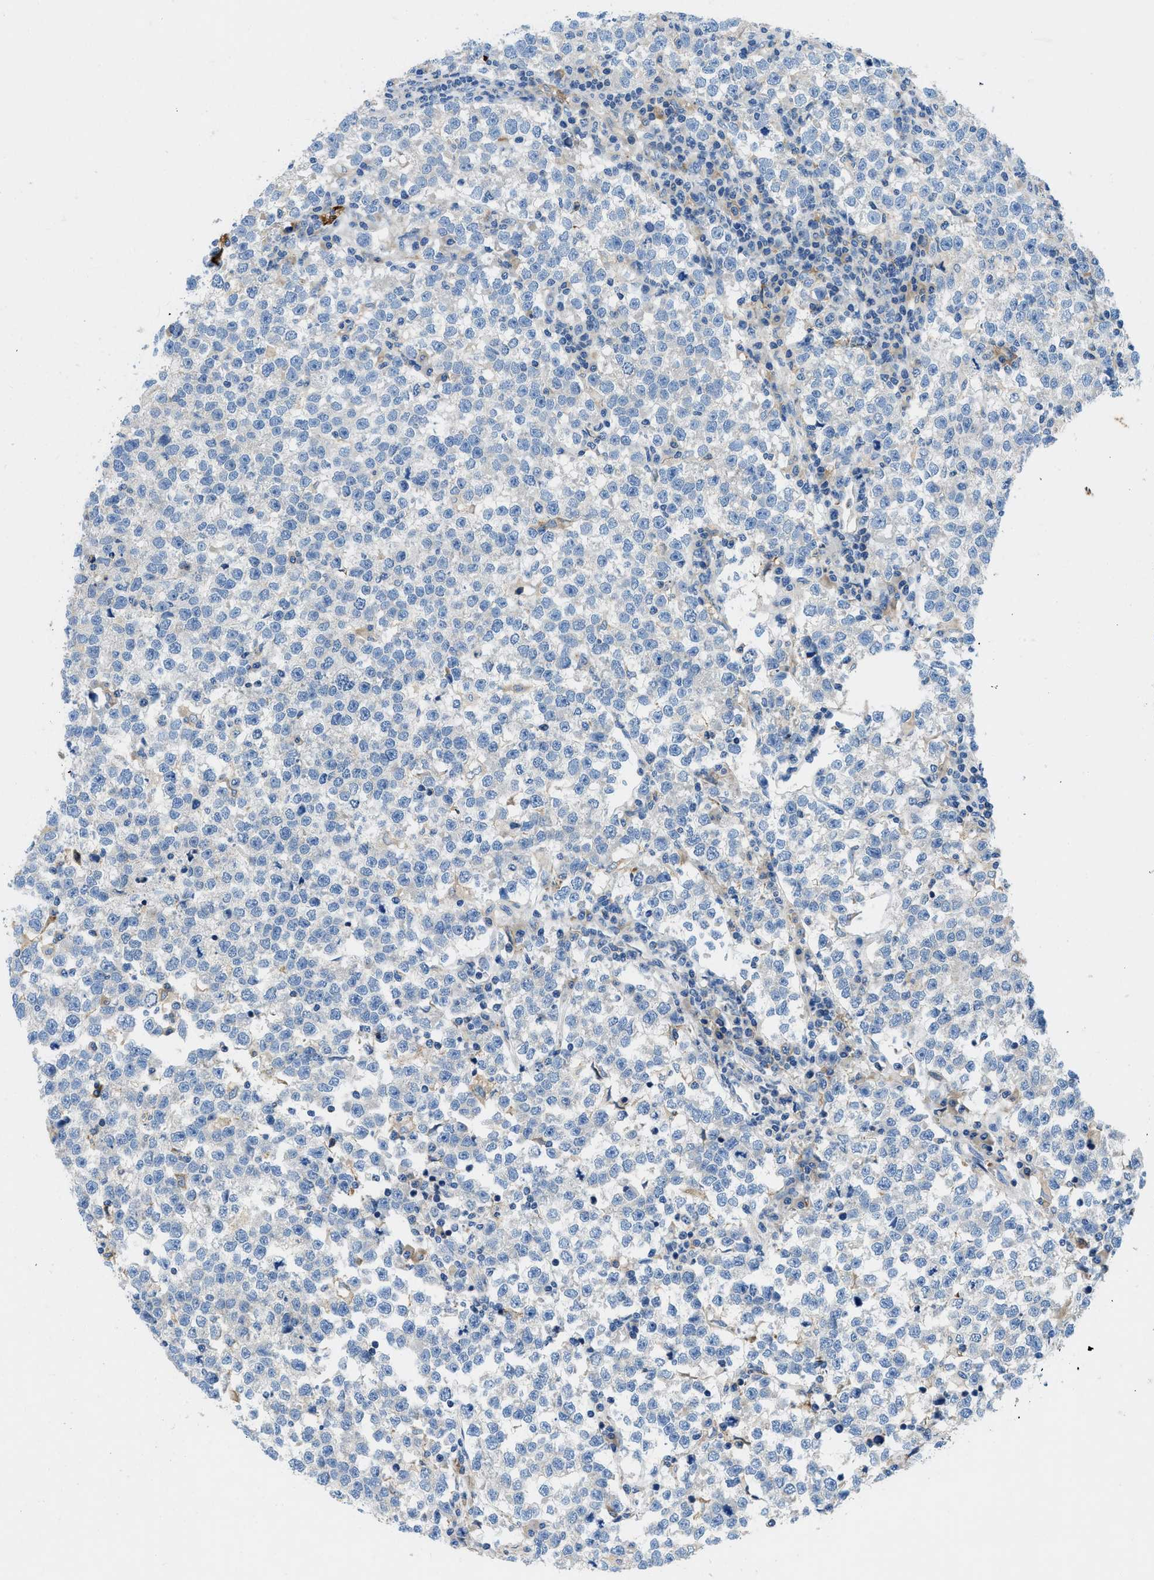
{"staining": {"intensity": "negative", "quantity": "none", "location": "none"}, "tissue": "testis cancer", "cell_type": "Tumor cells", "image_type": "cancer", "snomed": [{"axis": "morphology", "description": "Normal tissue, NOS"}, {"axis": "morphology", "description": "Seminoma, NOS"}, {"axis": "topography", "description": "Testis"}], "caption": "There is no significant staining in tumor cells of testis seminoma.", "gene": "ZNF831", "patient": {"sex": "male", "age": 43}}